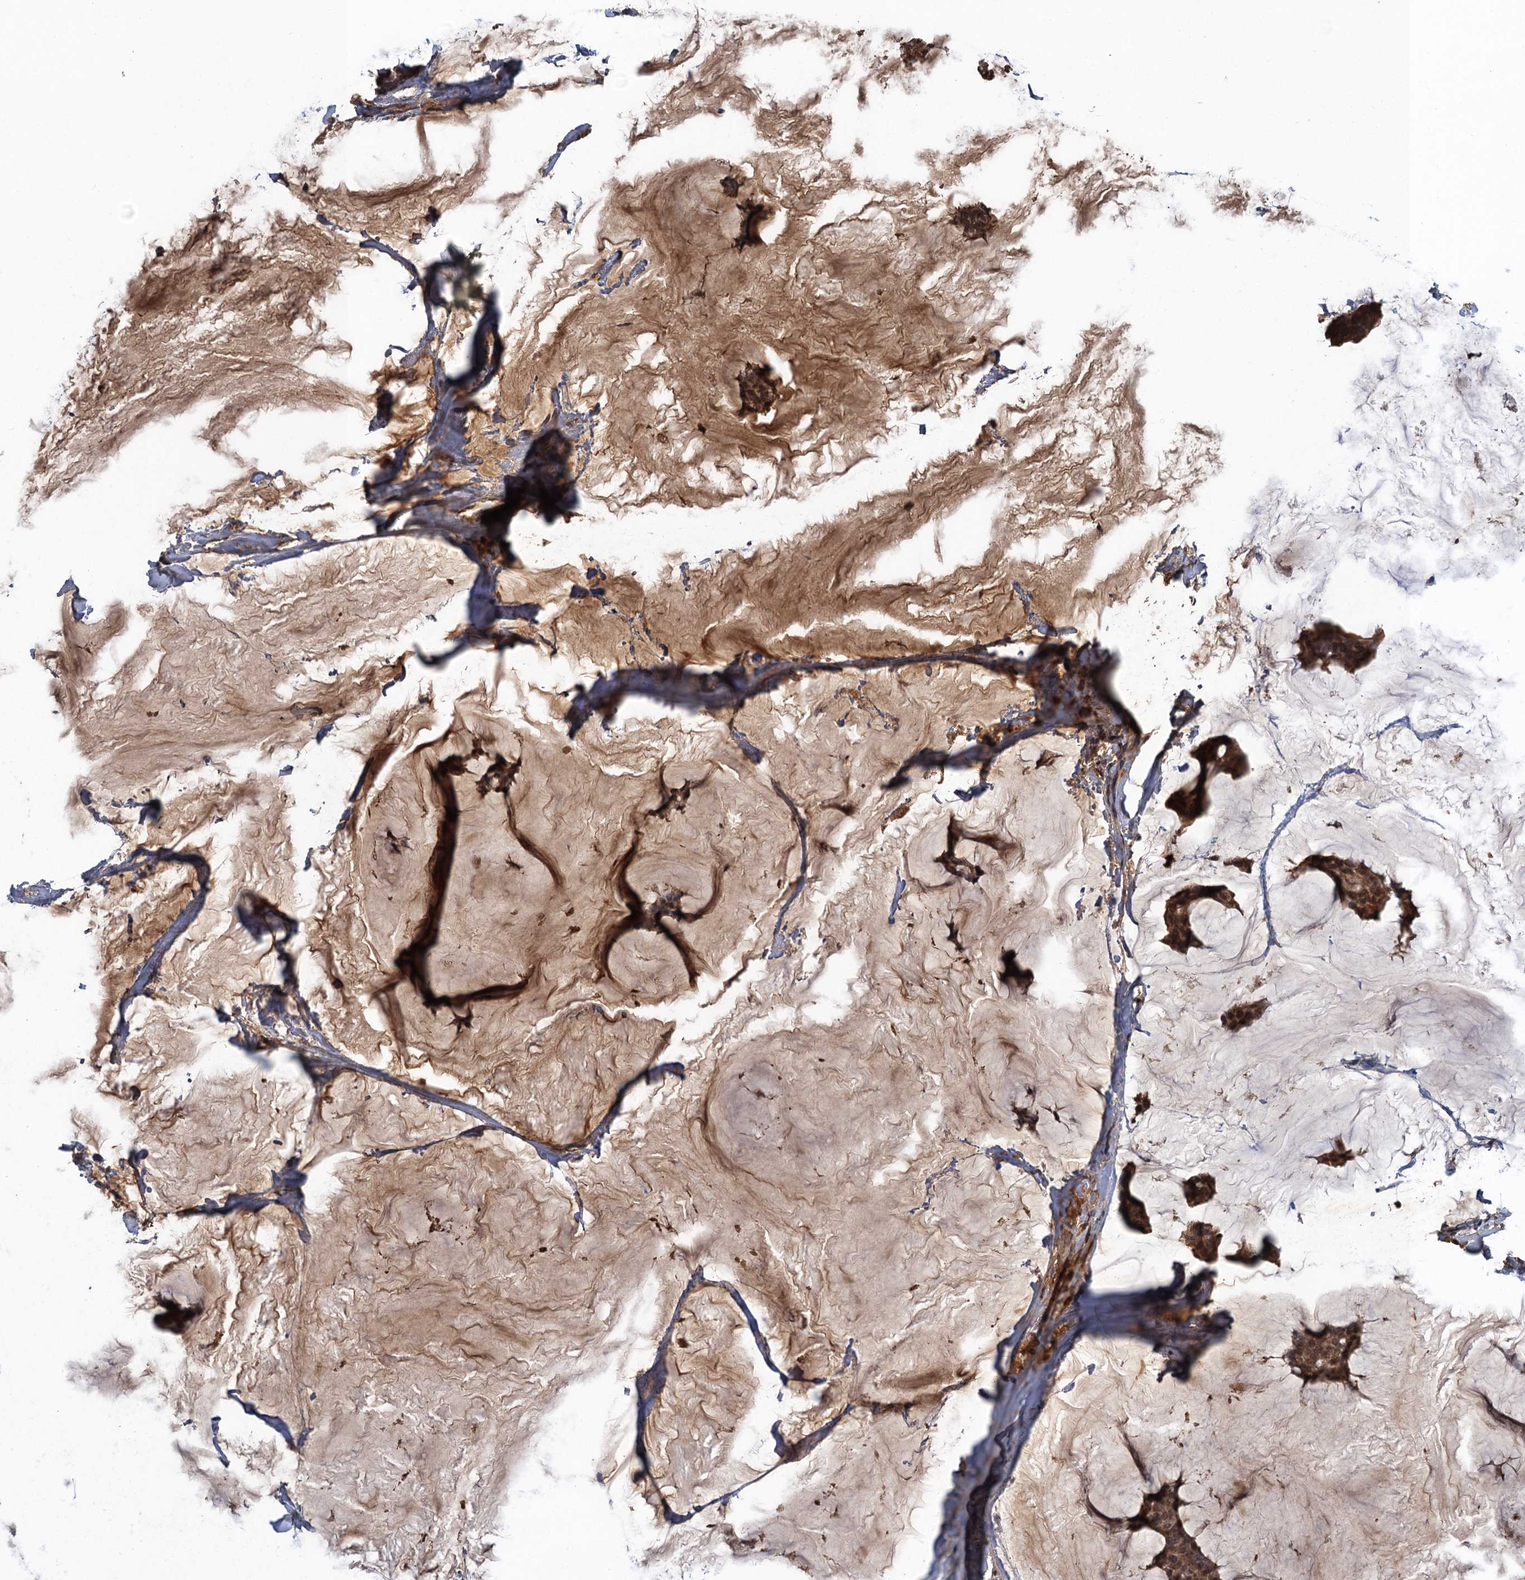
{"staining": {"intensity": "moderate", "quantity": ">75%", "location": "cytoplasmic/membranous,nuclear"}, "tissue": "breast cancer", "cell_type": "Tumor cells", "image_type": "cancer", "snomed": [{"axis": "morphology", "description": "Duct carcinoma"}, {"axis": "topography", "description": "Breast"}], "caption": "Protein expression analysis of human breast cancer reveals moderate cytoplasmic/membranous and nuclear staining in approximately >75% of tumor cells. The protein of interest is shown in brown color, while the nuclei are stained blue.", "gene": "HAPLN3", "patient": {"sex": "female", "age": 93}}